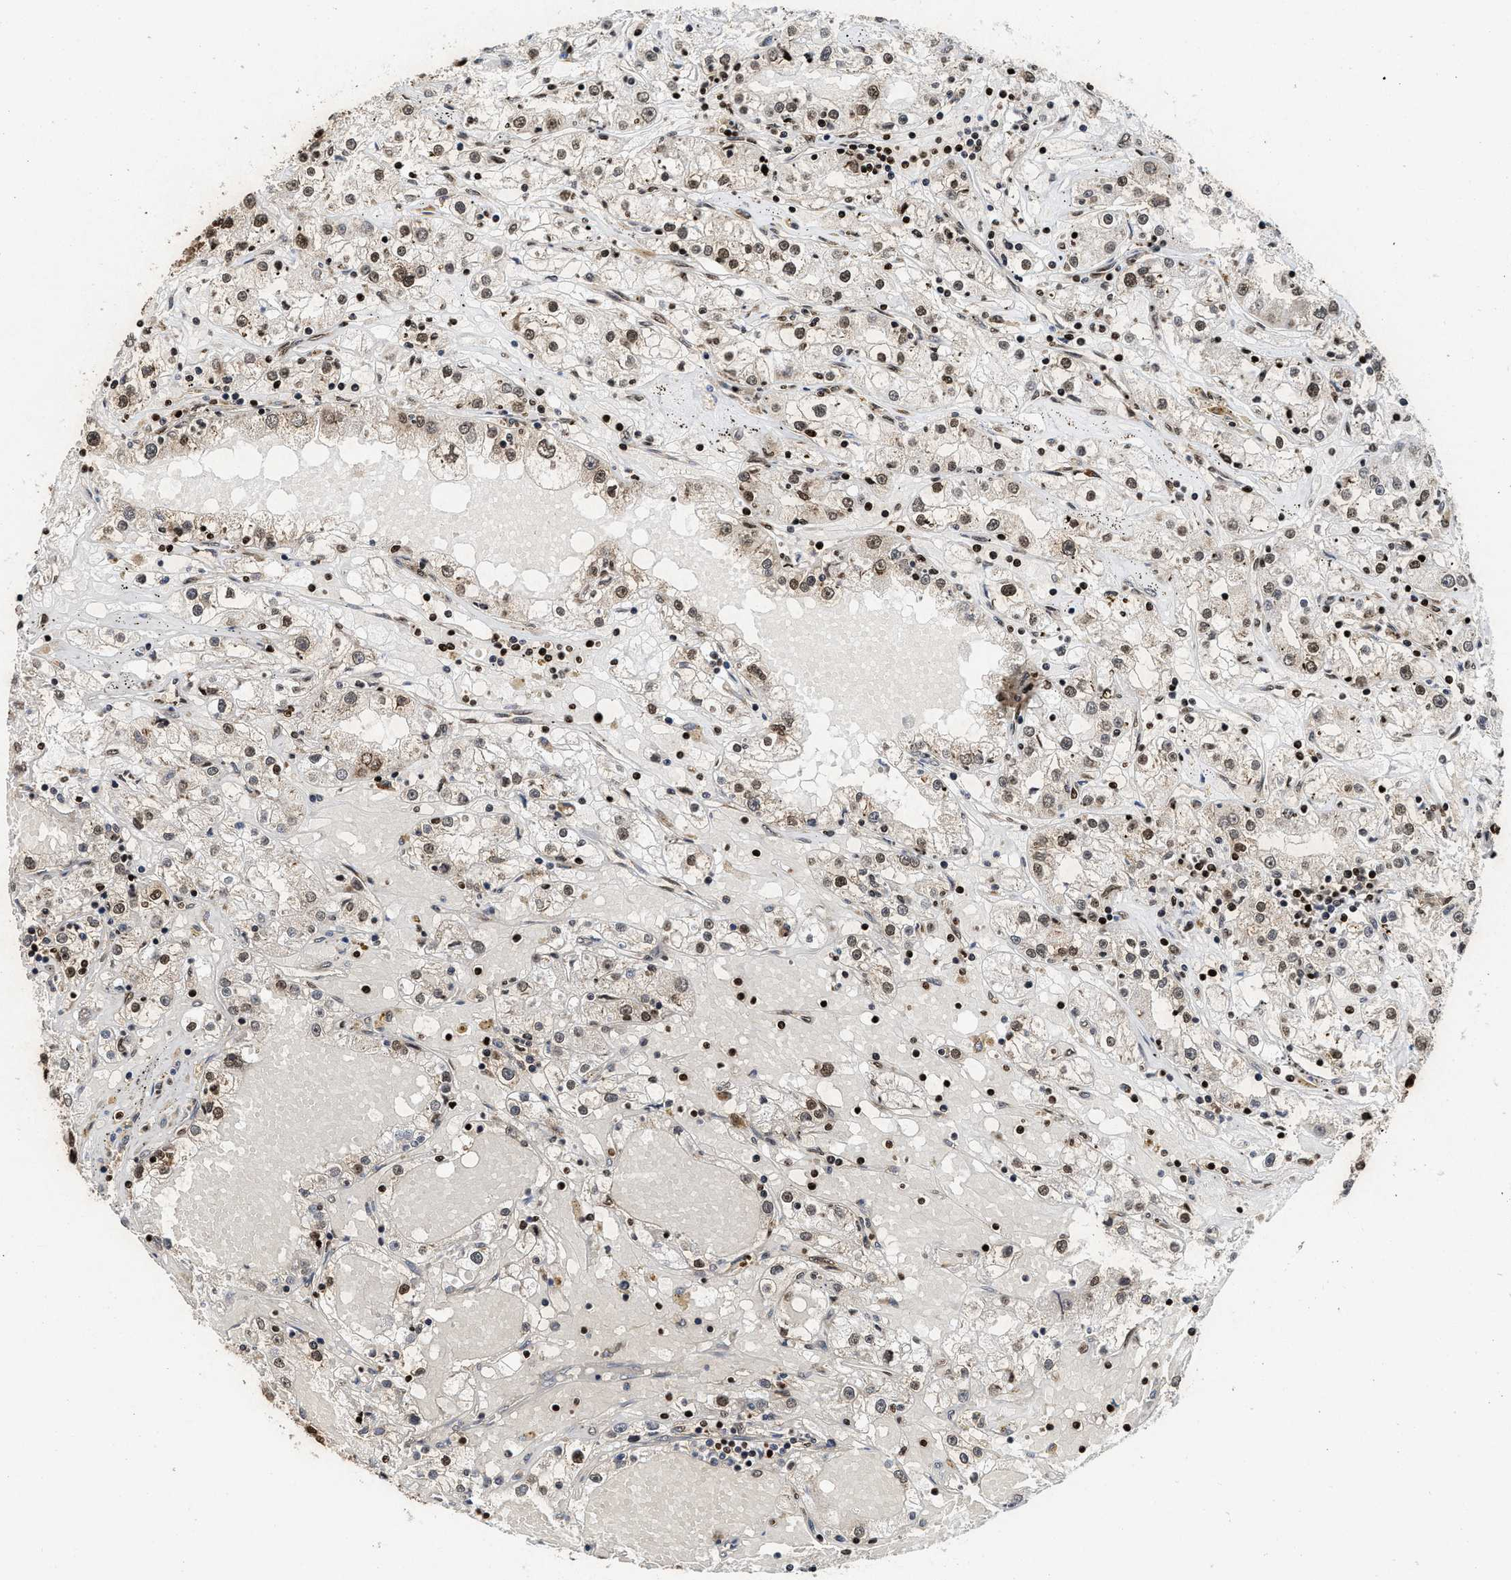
{"staining": {"intensity": "moderate", "quantity": ">75%", "location": "nuclear"}, "tissue": "renal cancer", "cell_type": "Tumor cells", "image_type": "cancer", "snomed": [{"axis": "morphology", "description": "Adenocarcinoma, NOS"}, {"axis": "topography", "description": "Kidney"}], "caption": "Renal cancer stained with DAB immunohistochemistry (IHC) shows medium levels of moderate nuclear positivity in approximately >75% of tumor cells.", "gene": "ALYREF", "patient": {"sex": "male", "age": 56}}